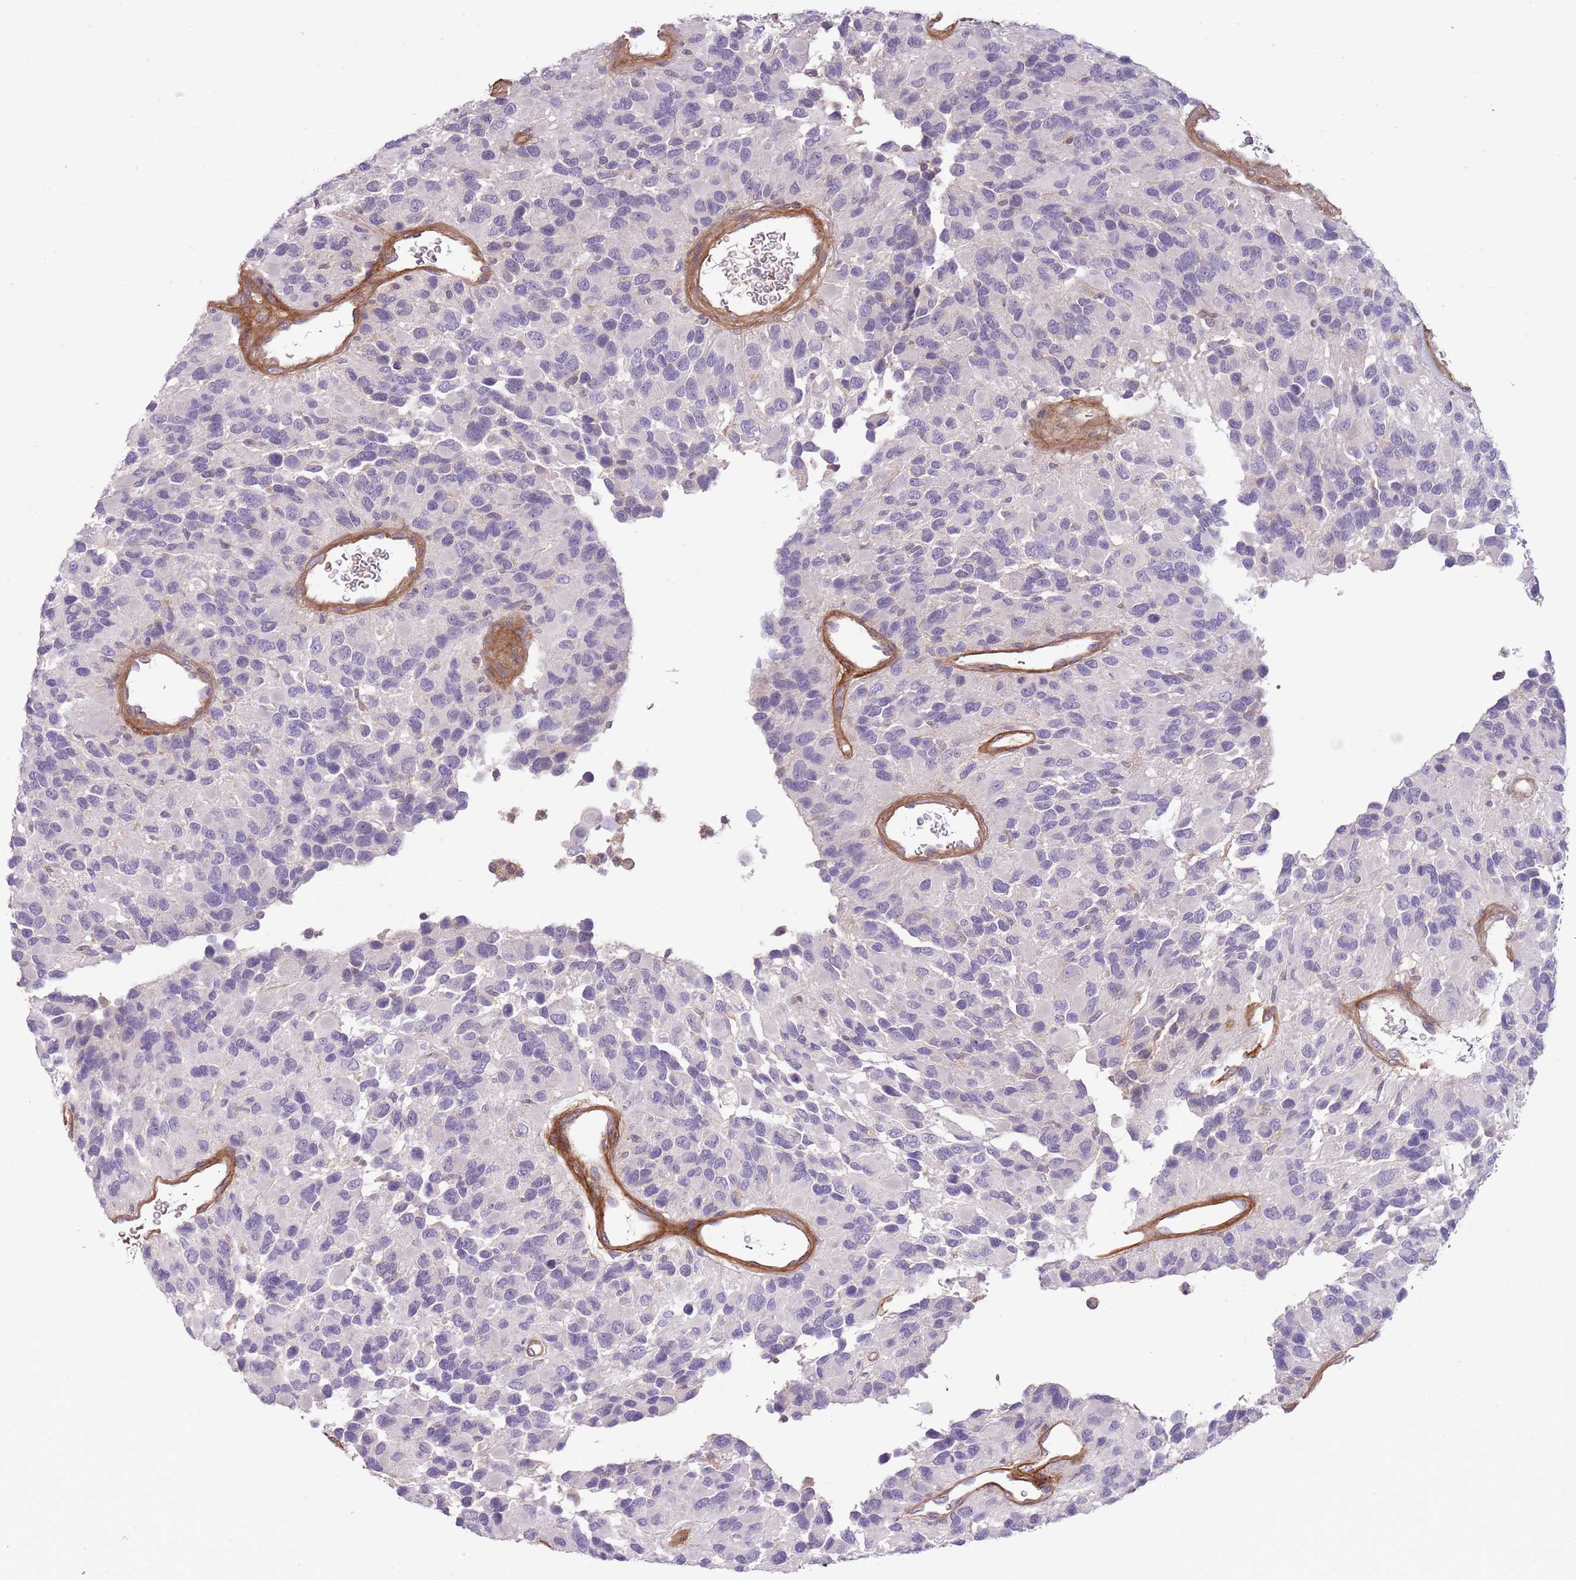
{"staining": {"intensity": "negative", "quantity": "none", "location": "none"}, "tissue": "glioma", "cell_type": "Tumor cells", "image_type": "cancer", "snomed": [{"axis": "morphology", "description": "Glioma, malignant, High grade"}, {"axis": "topography", "description": "Brain"}], "caption": "High magnification brightfield microscopy of glioma stained with DAB (3,3'-diaminobenzidine) (brown) and counterstained with hematoxylin (blue): tumor cells show no significant positivity.", "gene": "TINAGL1", "patient": {"sex": "male", "age": 77}}